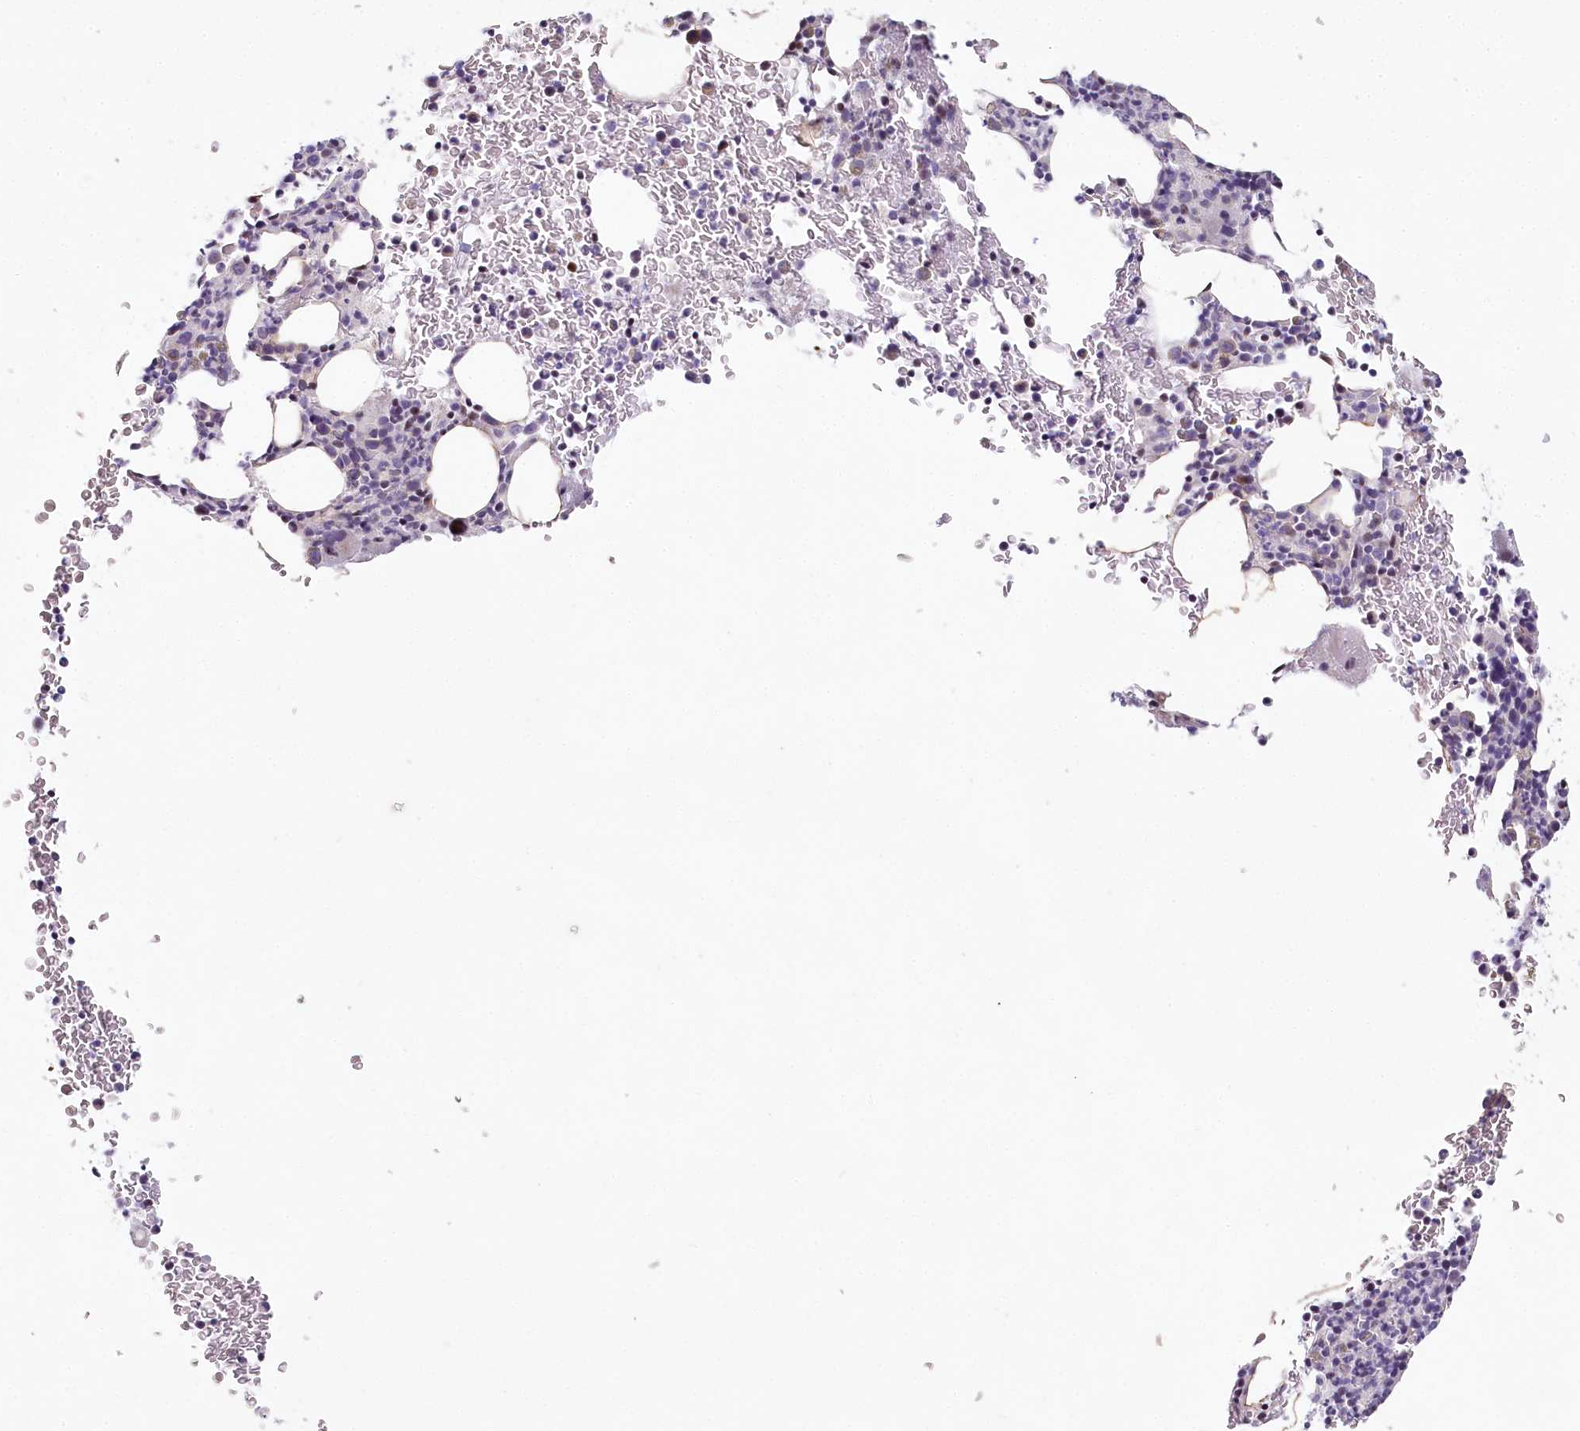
{"staining": {"intensity": "negative", "quantity": "none", "location": "none"}, "tissue": "bone marrow", "cell_type": "Hematopoietic cells", "image_type": "normal", "snomed": [{"axis": "morphology", "description": "Normal tissue, NOS"}, {"axis": "topography", "description": "Bone marrow"}], "caption": "This is an immunohistochemistry photomicrograph of normal bone marrow. There is no expression in hematopoietic cells.", "gene": "HPD", "patient": {"sex": "male", "age": 79}}